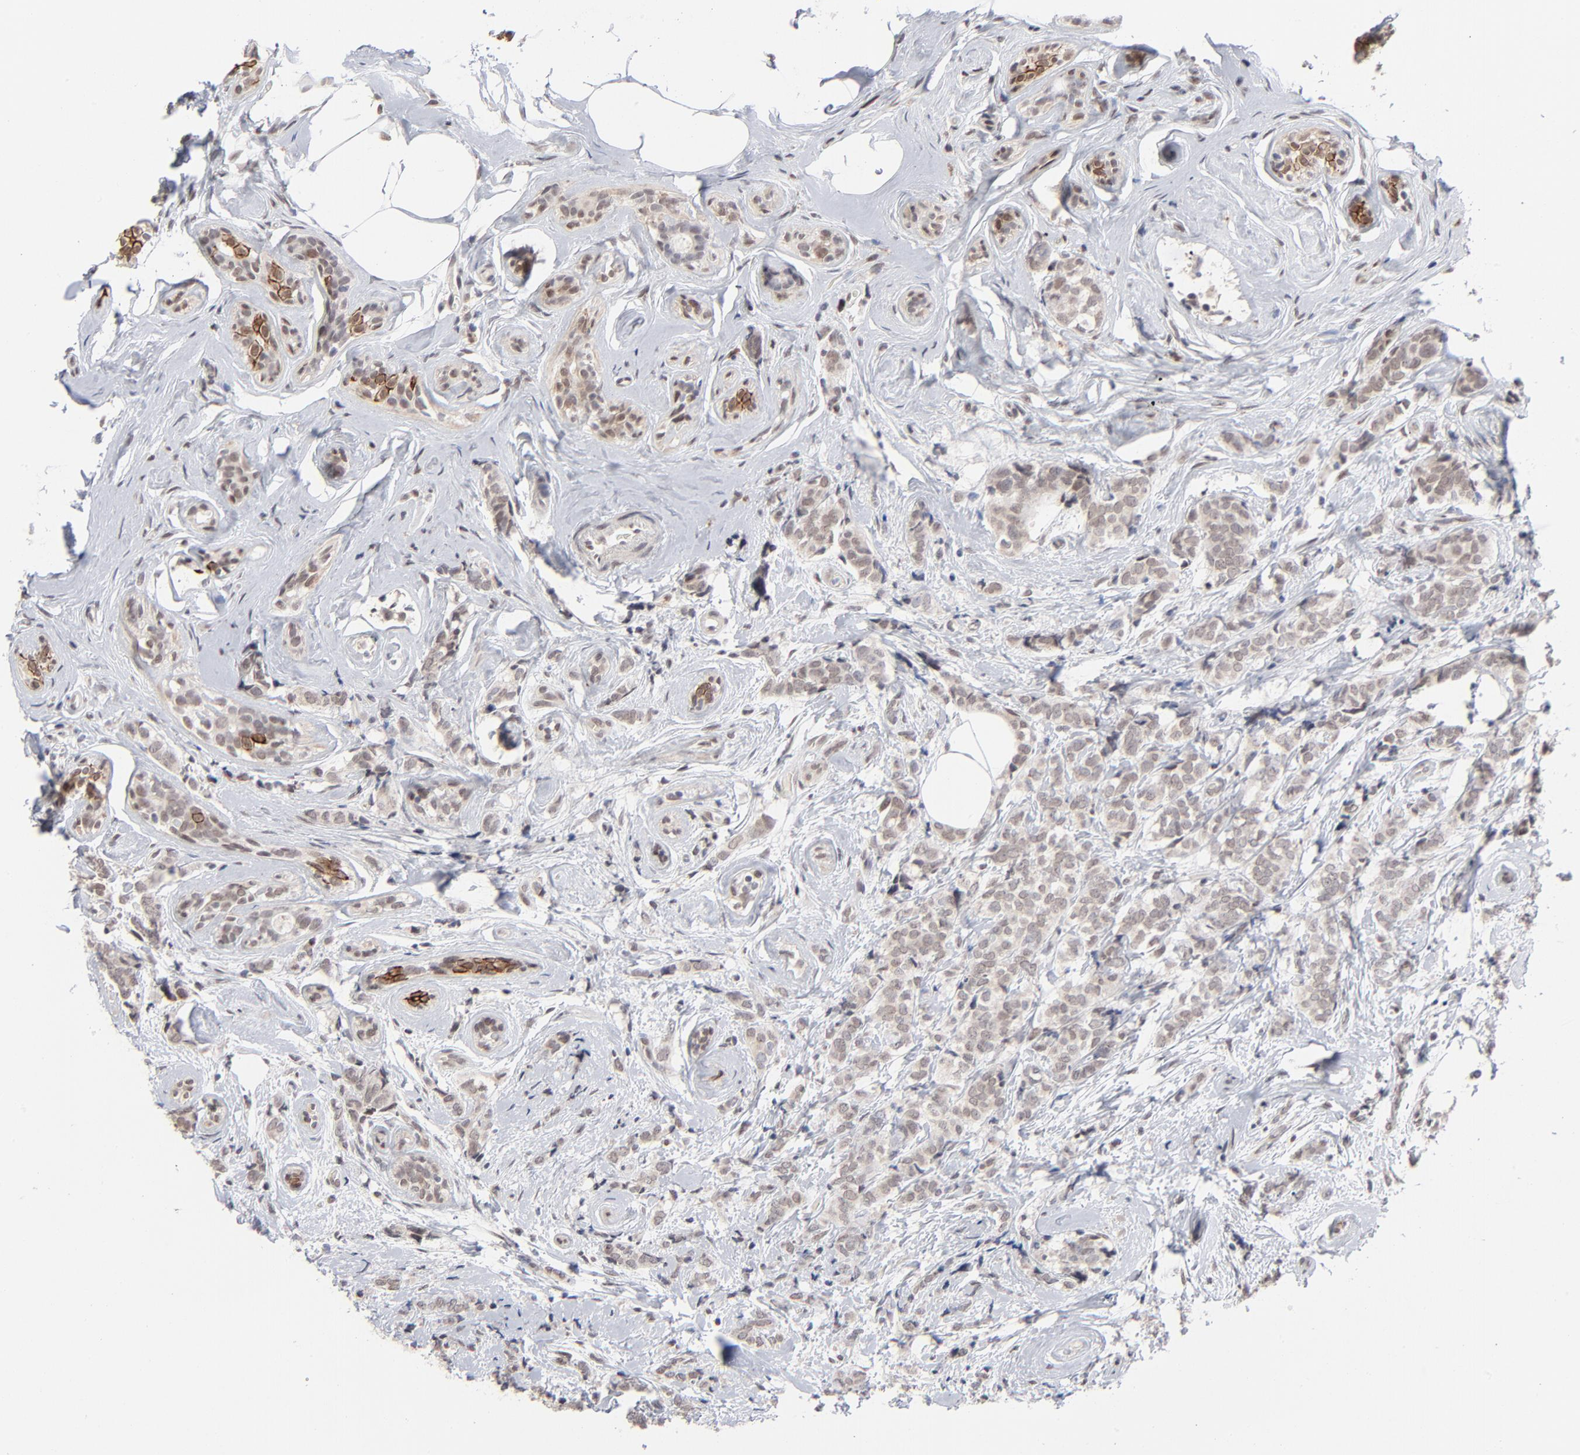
{"staining": {"intensity": "negative", "quantity": "none", "location": "none"}, "tissue": "breast cancer", "cell_type": "Tumor cells", "image_type": "cancer", "snomed": [{"axis": "morphology", "description": "Lobular carcinoma"}, {"axis": "topography", "description": "Breast"}], "caption": "Histopathology image shows no significant protein positivity in tumor cells of lobular carcinoma (breast). (DAB immunohistochemistry (IHC) visualized using brightfield microscopy, high magnification).", "gene": "MBIP", "patient": {"sex": "female", "age": 60}}